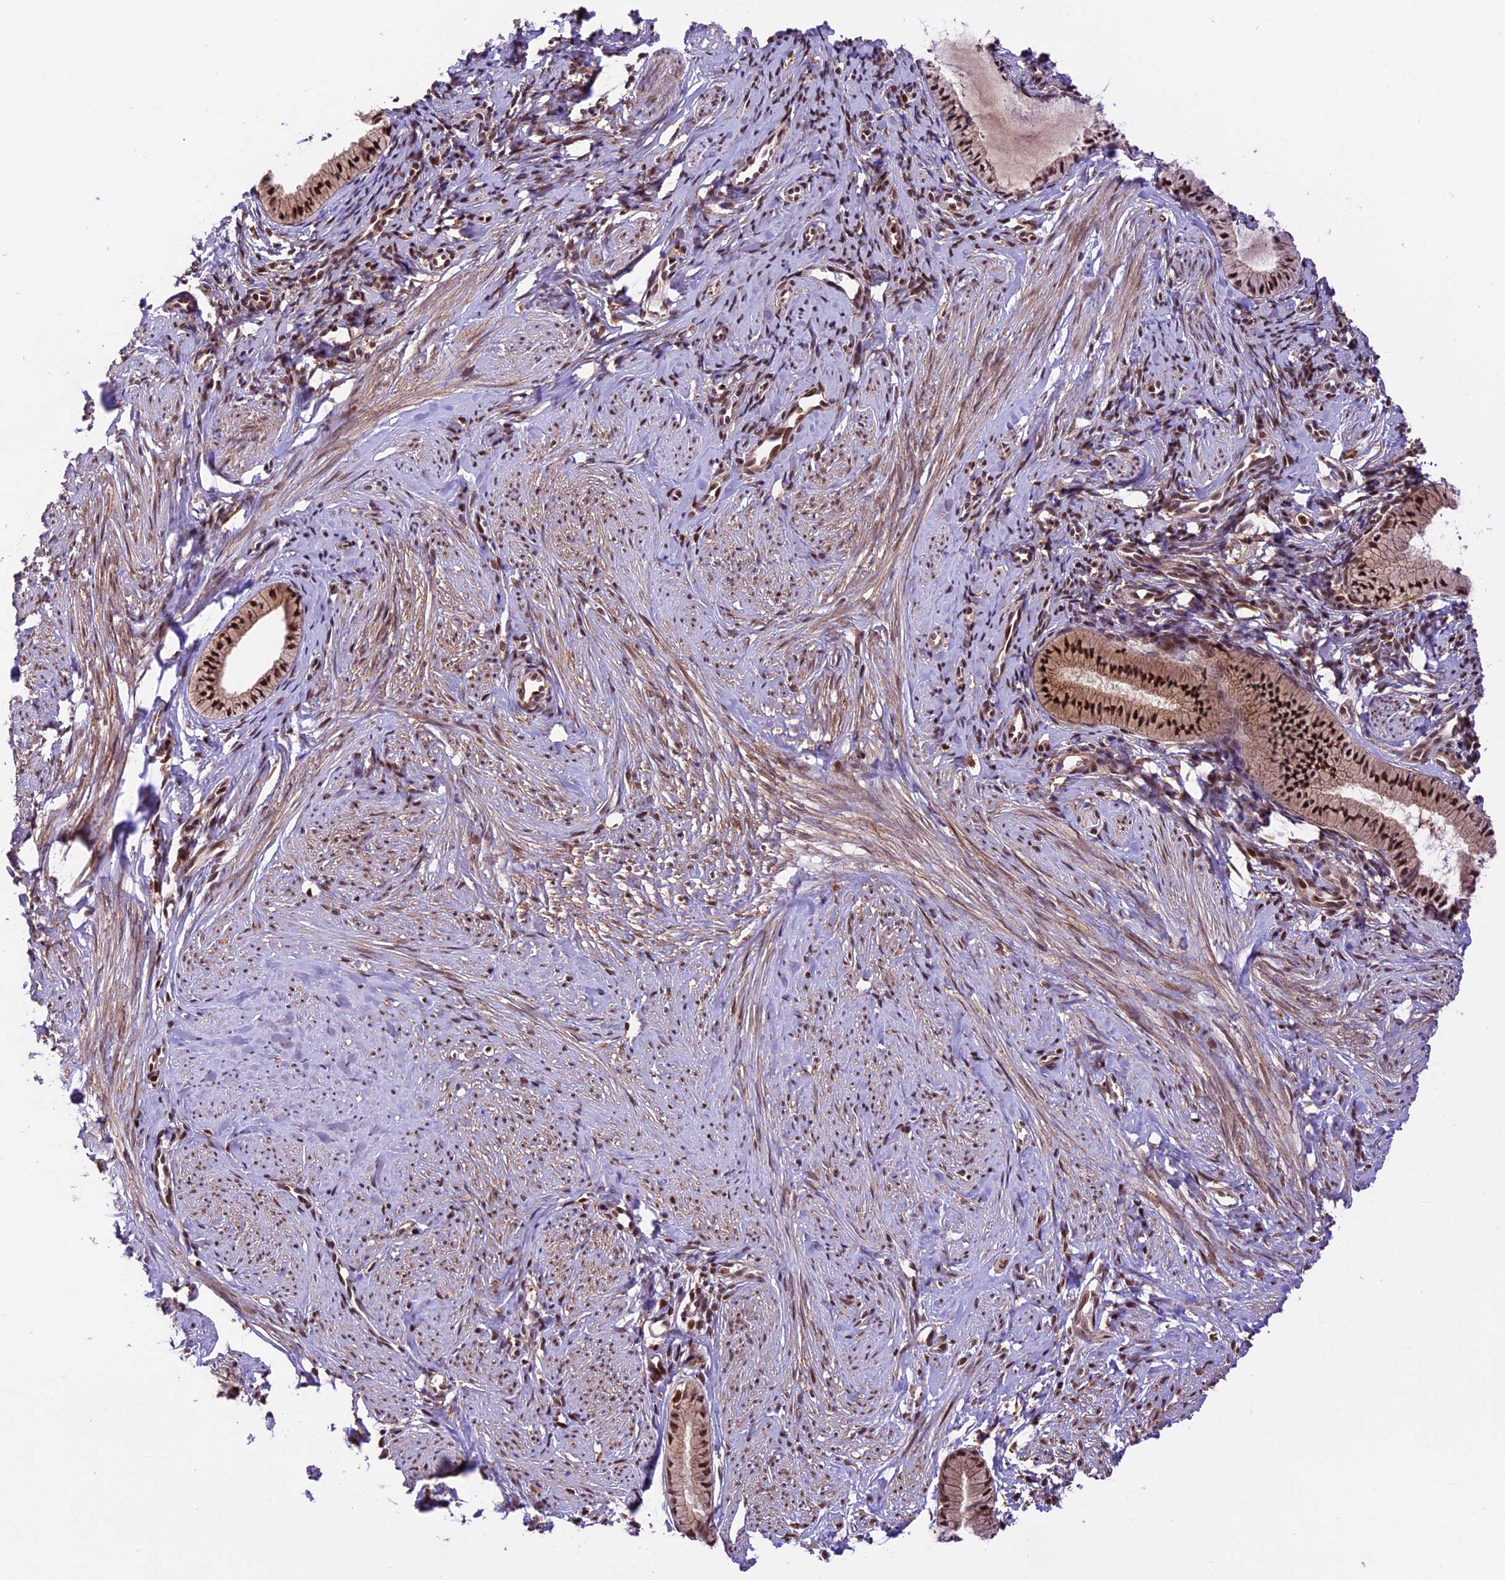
{"staining": {"intensity": "strong", "quantity": ">75%", "location": "cytoplasmic/membranous,nuclear"}, "tissue": "cervix", "cell_type": "Glandular cells", "image_type": "normal", "snomed": [{"axis": "morphology", "description": "Normal tissue, NOS"}, {"axis": "topography", "description": "Cervix"}], "caption": "Immunohistochemical staining of unremarkable cervix exhibits strong cytoplasmic/membranous,nuclear protein positivity in about >75% of glandular cells.", "gene": "DHX38", "patient": {"sex": "female", "age": 57}}